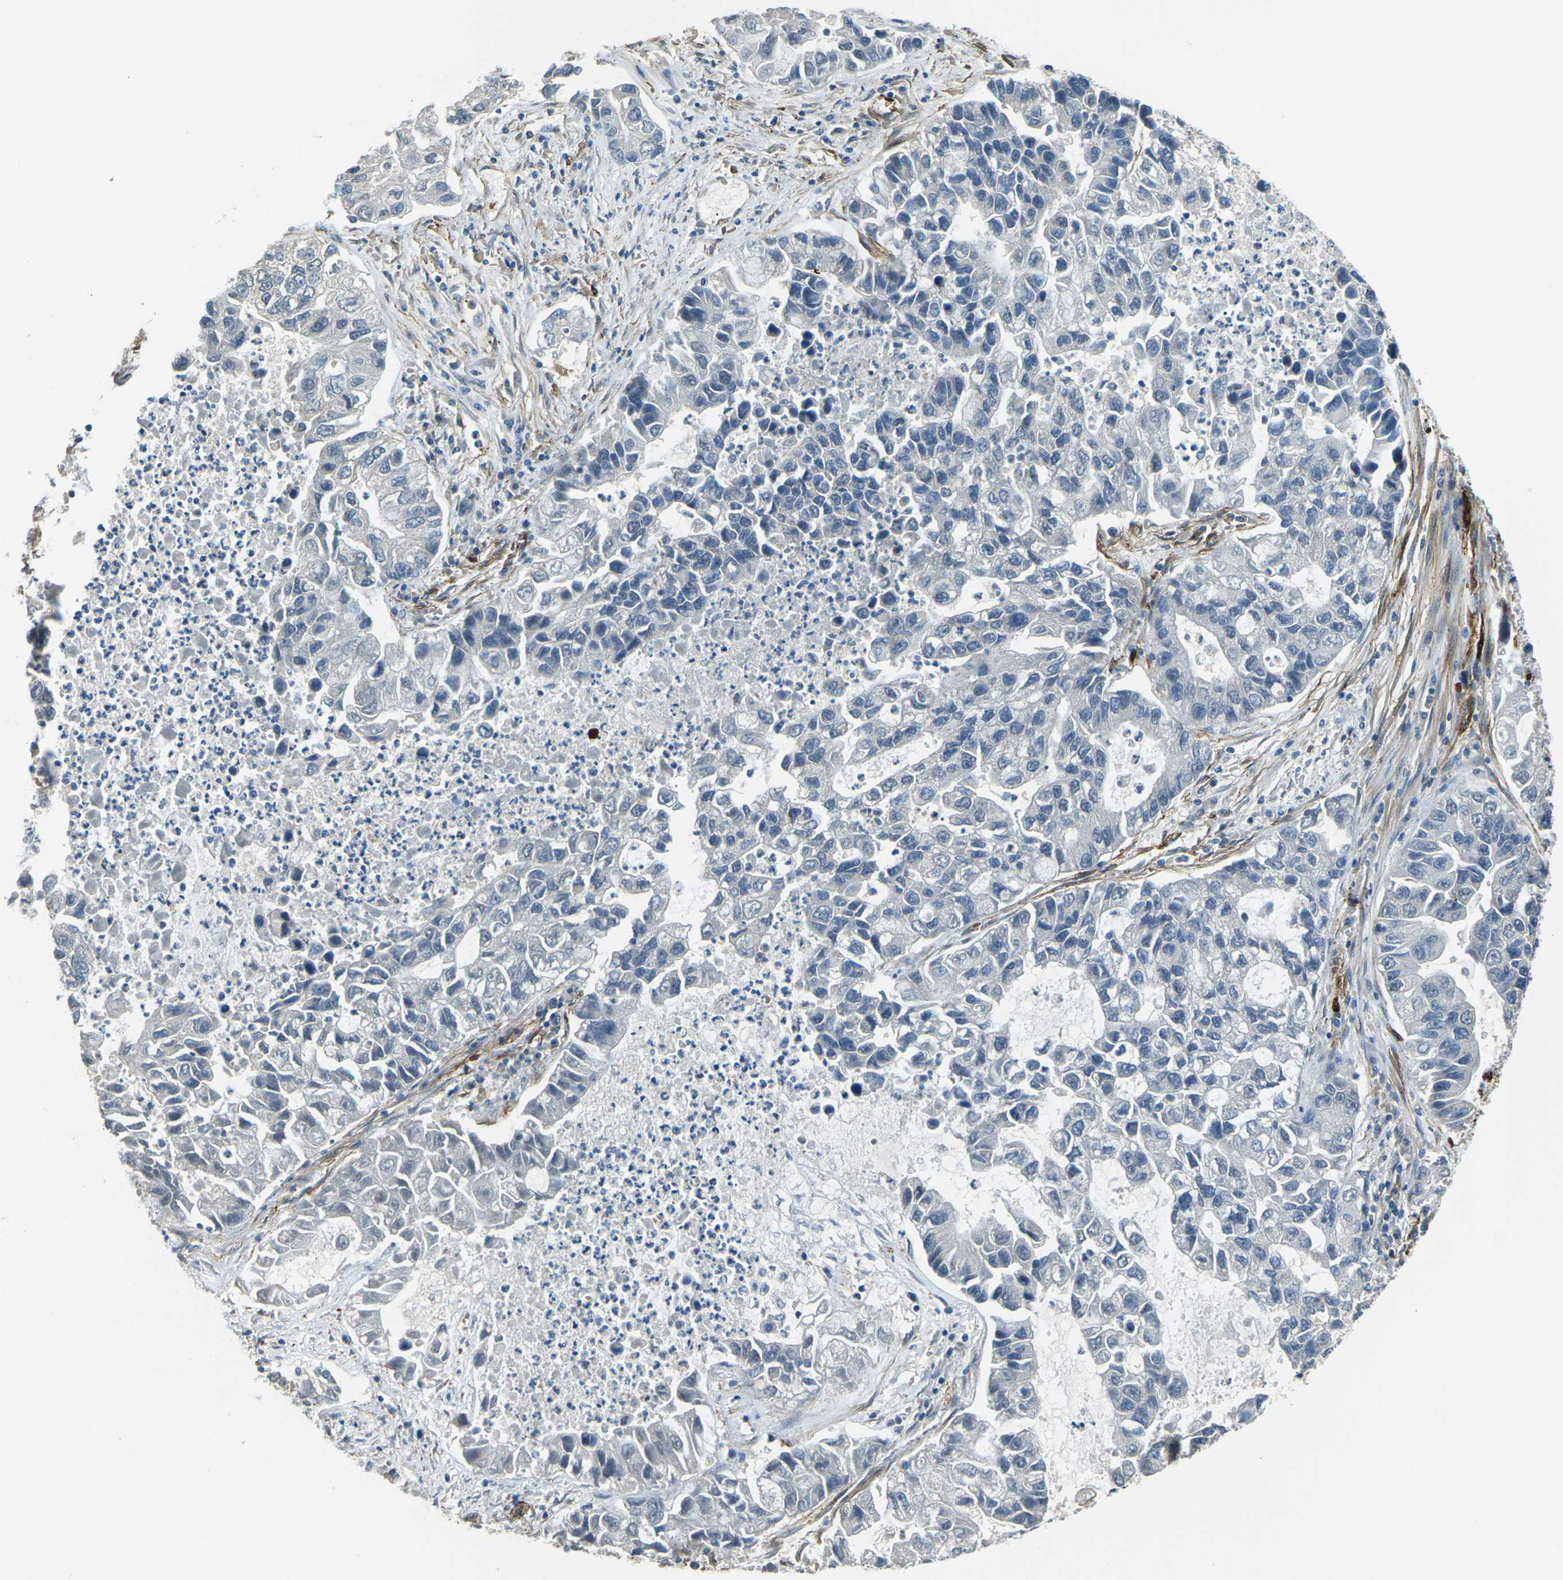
{"staining": {"intensity": "negative", "quantity": "none", "location": "none"}, "tissue": "lung cancer", "cell_type": "Tumor cells", "image_type": "cancer", "snomed": [{"axis": "morphology", "description": "Adenocarcinoma, NOS"}, {"axis": "topography", "description": "Lung"}], "caption": "Tumor cells are negative for brown protein staining in lung adenocarcinoma. (DAB IHC with hematoxylin counter stain).", "gene": "GRAMD1C", "patient": {"sex": "female", "age": 51}}